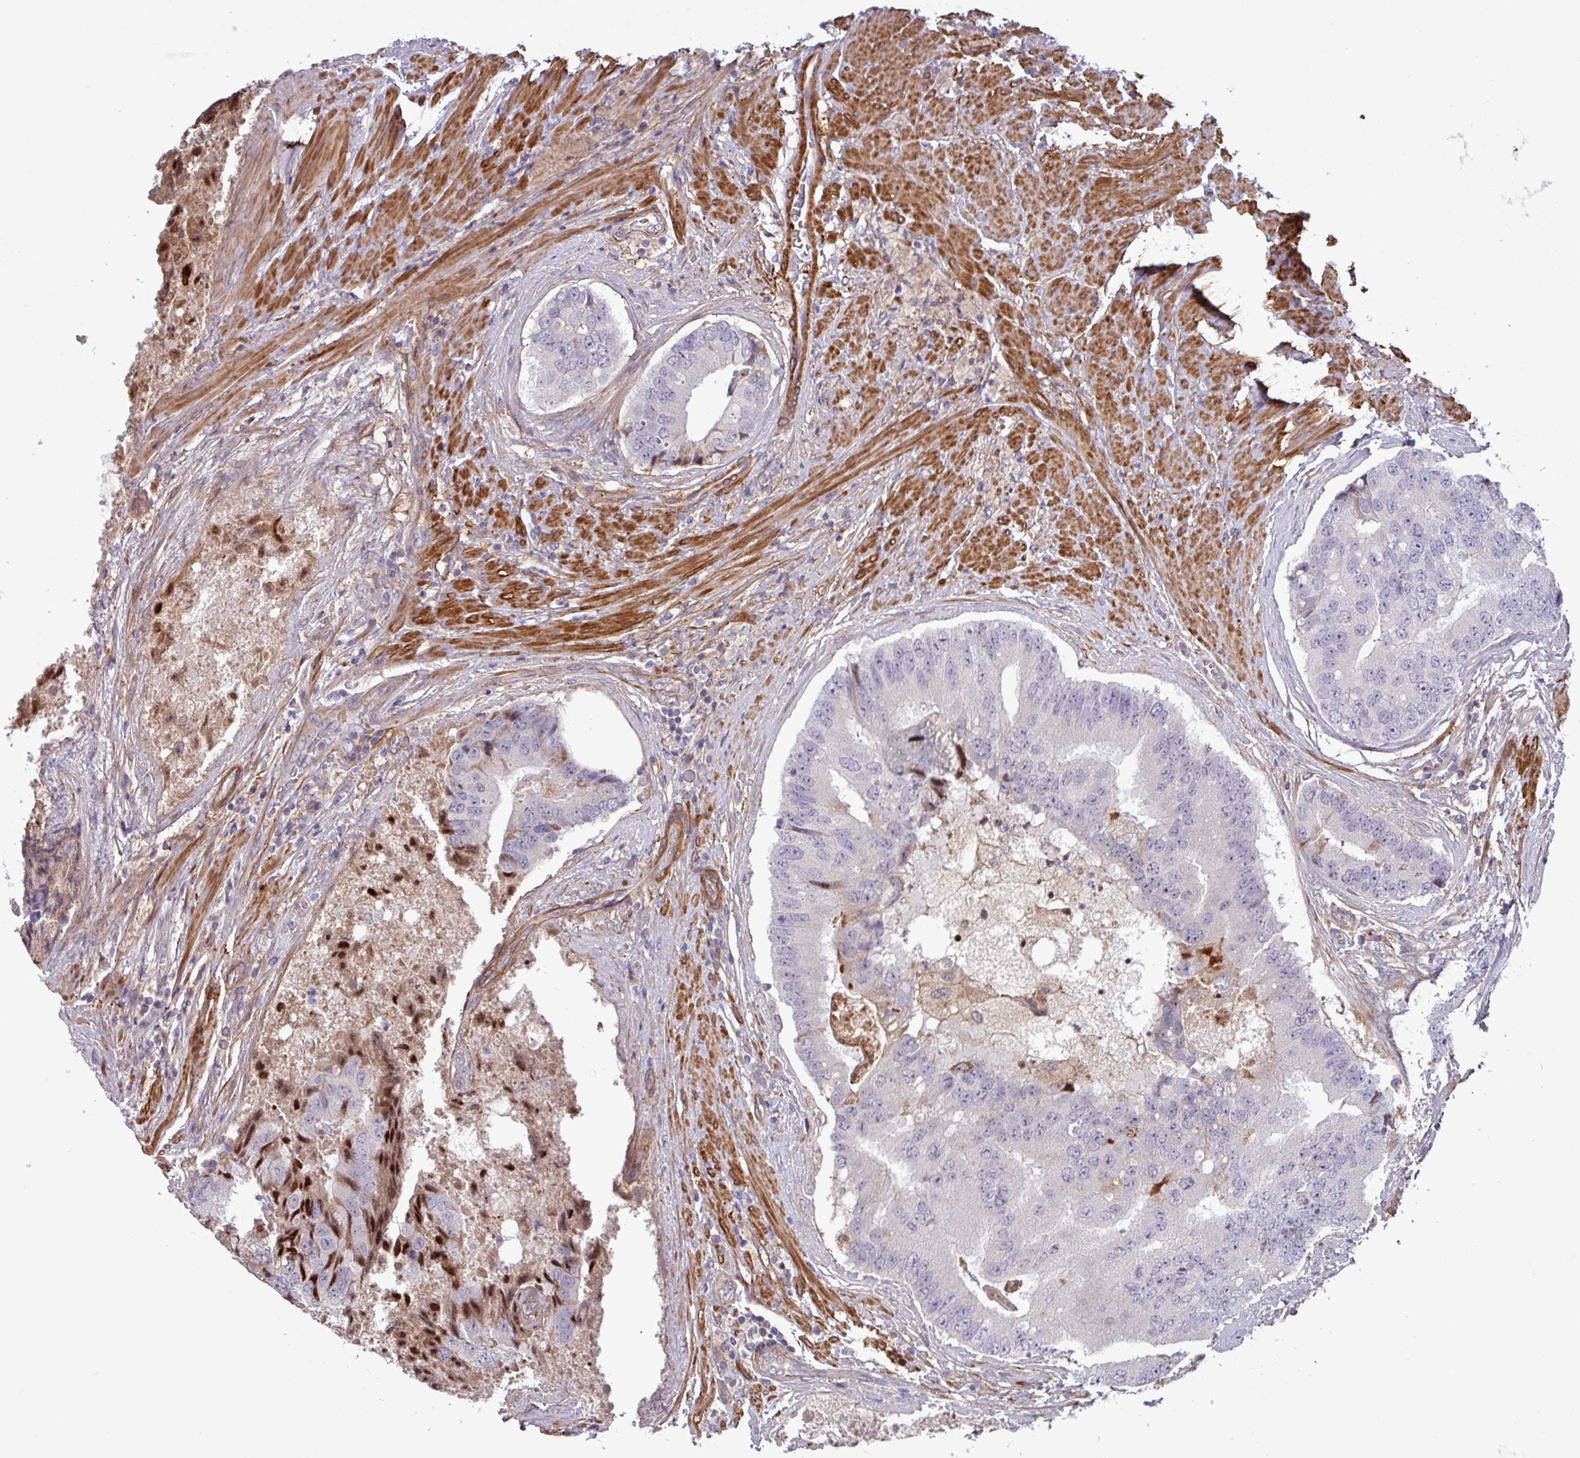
{"staining": {"intensity": "weak", "quantity": "<25%", "location": "cytoplasmic/membranous"}, "tissue": "prostate cancer", "cell_type": "Tumor cells", "image_type": "cancer", "snomed": [{"axis": "morphology", "description": "Adenocarcinoma, High grade"}, {"axis": "topography", "description": "Prostate"}], "caption": "Immunohistochemistry of human prostate cancer (high-grade adenocarcinoma) exhibits no expression in tumor cells.", "gene": "PCED1A", "patient": {"sex": "male", "age": 70}}